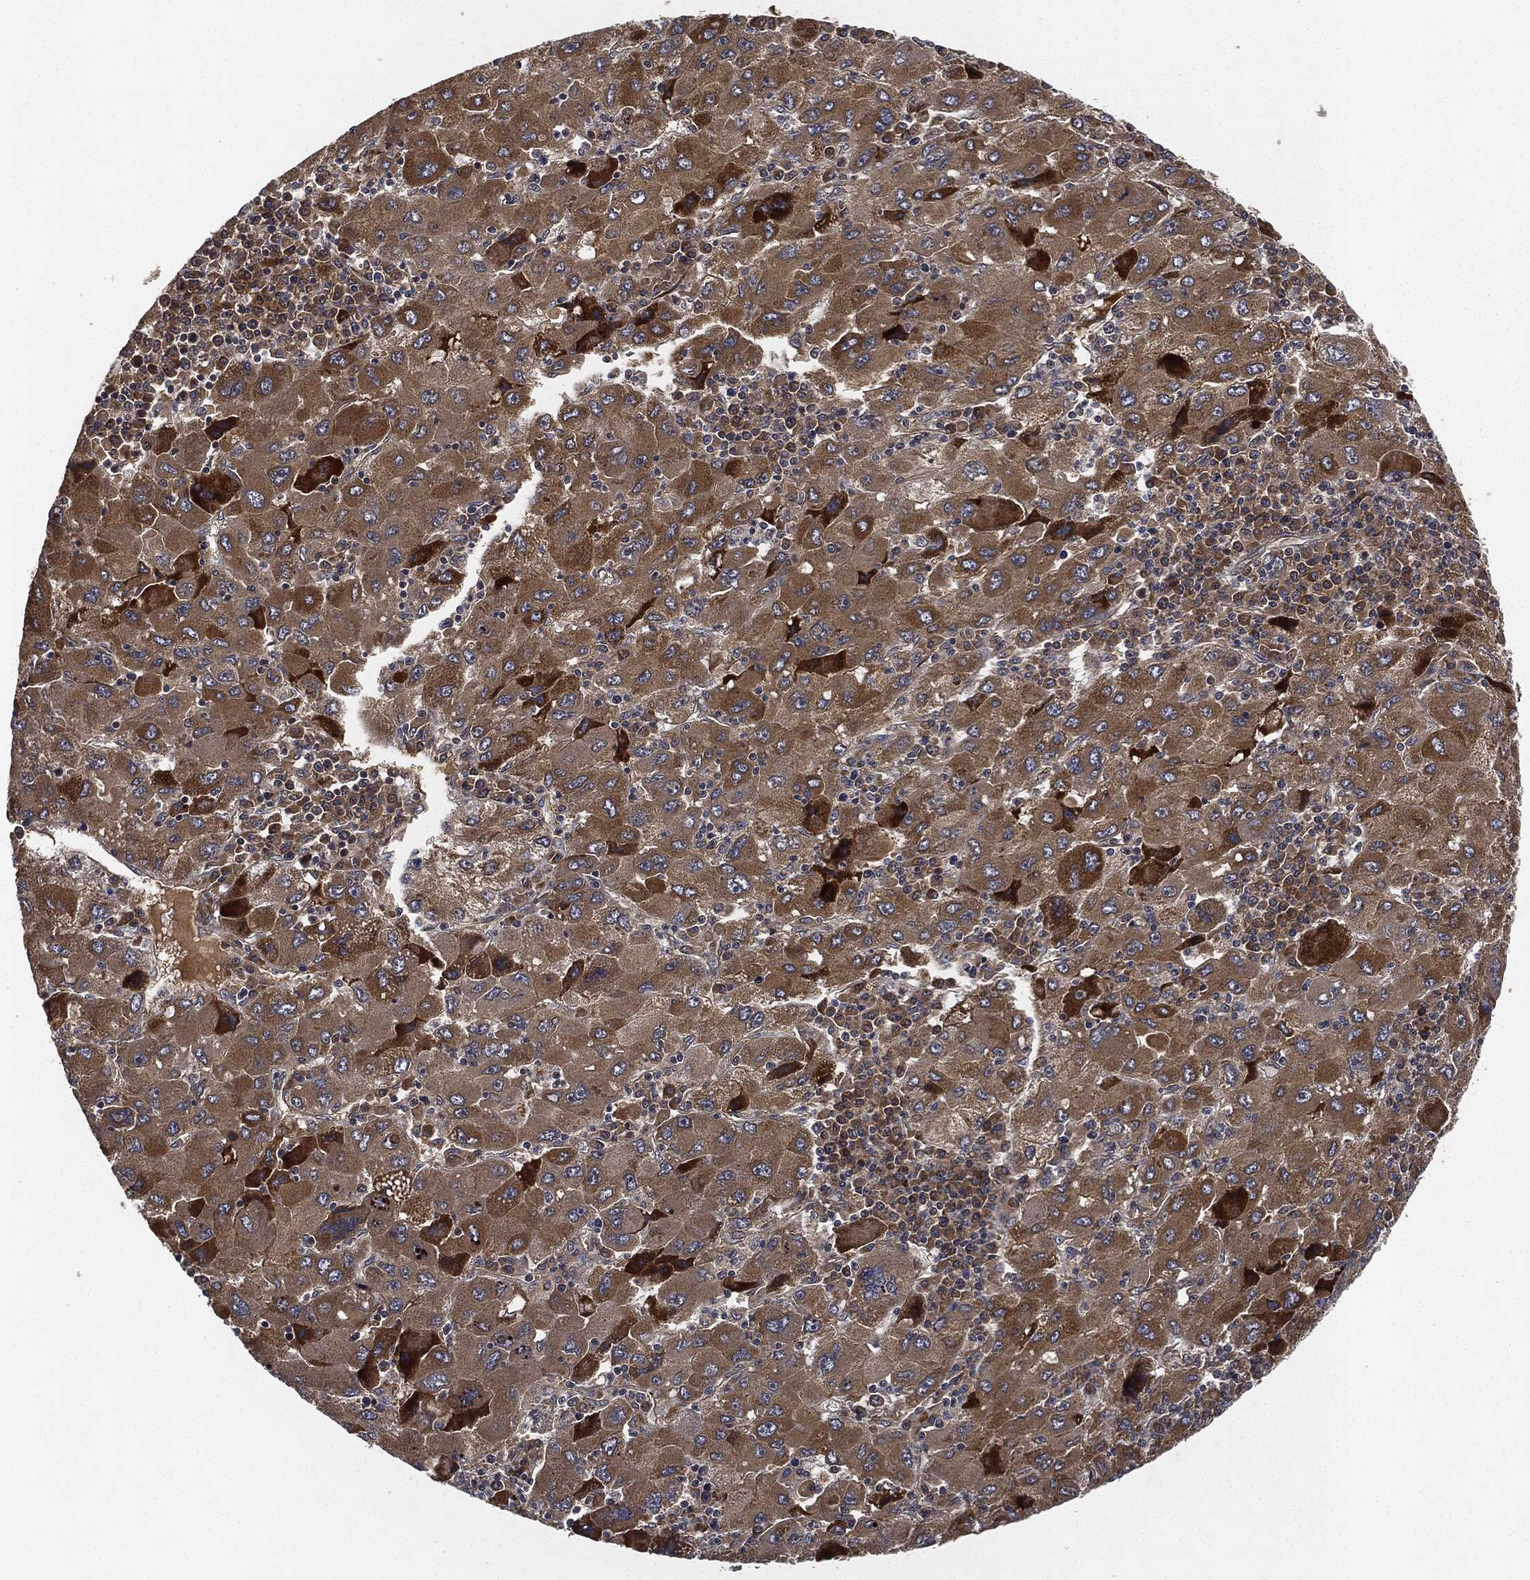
{"staining": {"intensity": "moderate", "quantity": ">75%", "location": "cytoplasmic/membranous"}, "tissue": "liver cancer", "cell_type": "Tumor cells", "image_type": "cancer", "snomed": [{"axis": "morphology", "description": "Carcinoma, Hepatocellular, NOS"}, {"axis": "topography", "description": "Liver"}], "caption": "Liver cancer (hepatocellular carcinoma) stained with immunohistochemistry displays moderate cytoplasmic/membranous positivity in approximately >75% of tumor cells. (IHC, brightfield microscopy, high magnification).", "gene": "MLST8", "patient": {"sex": "male", "age": 75}}